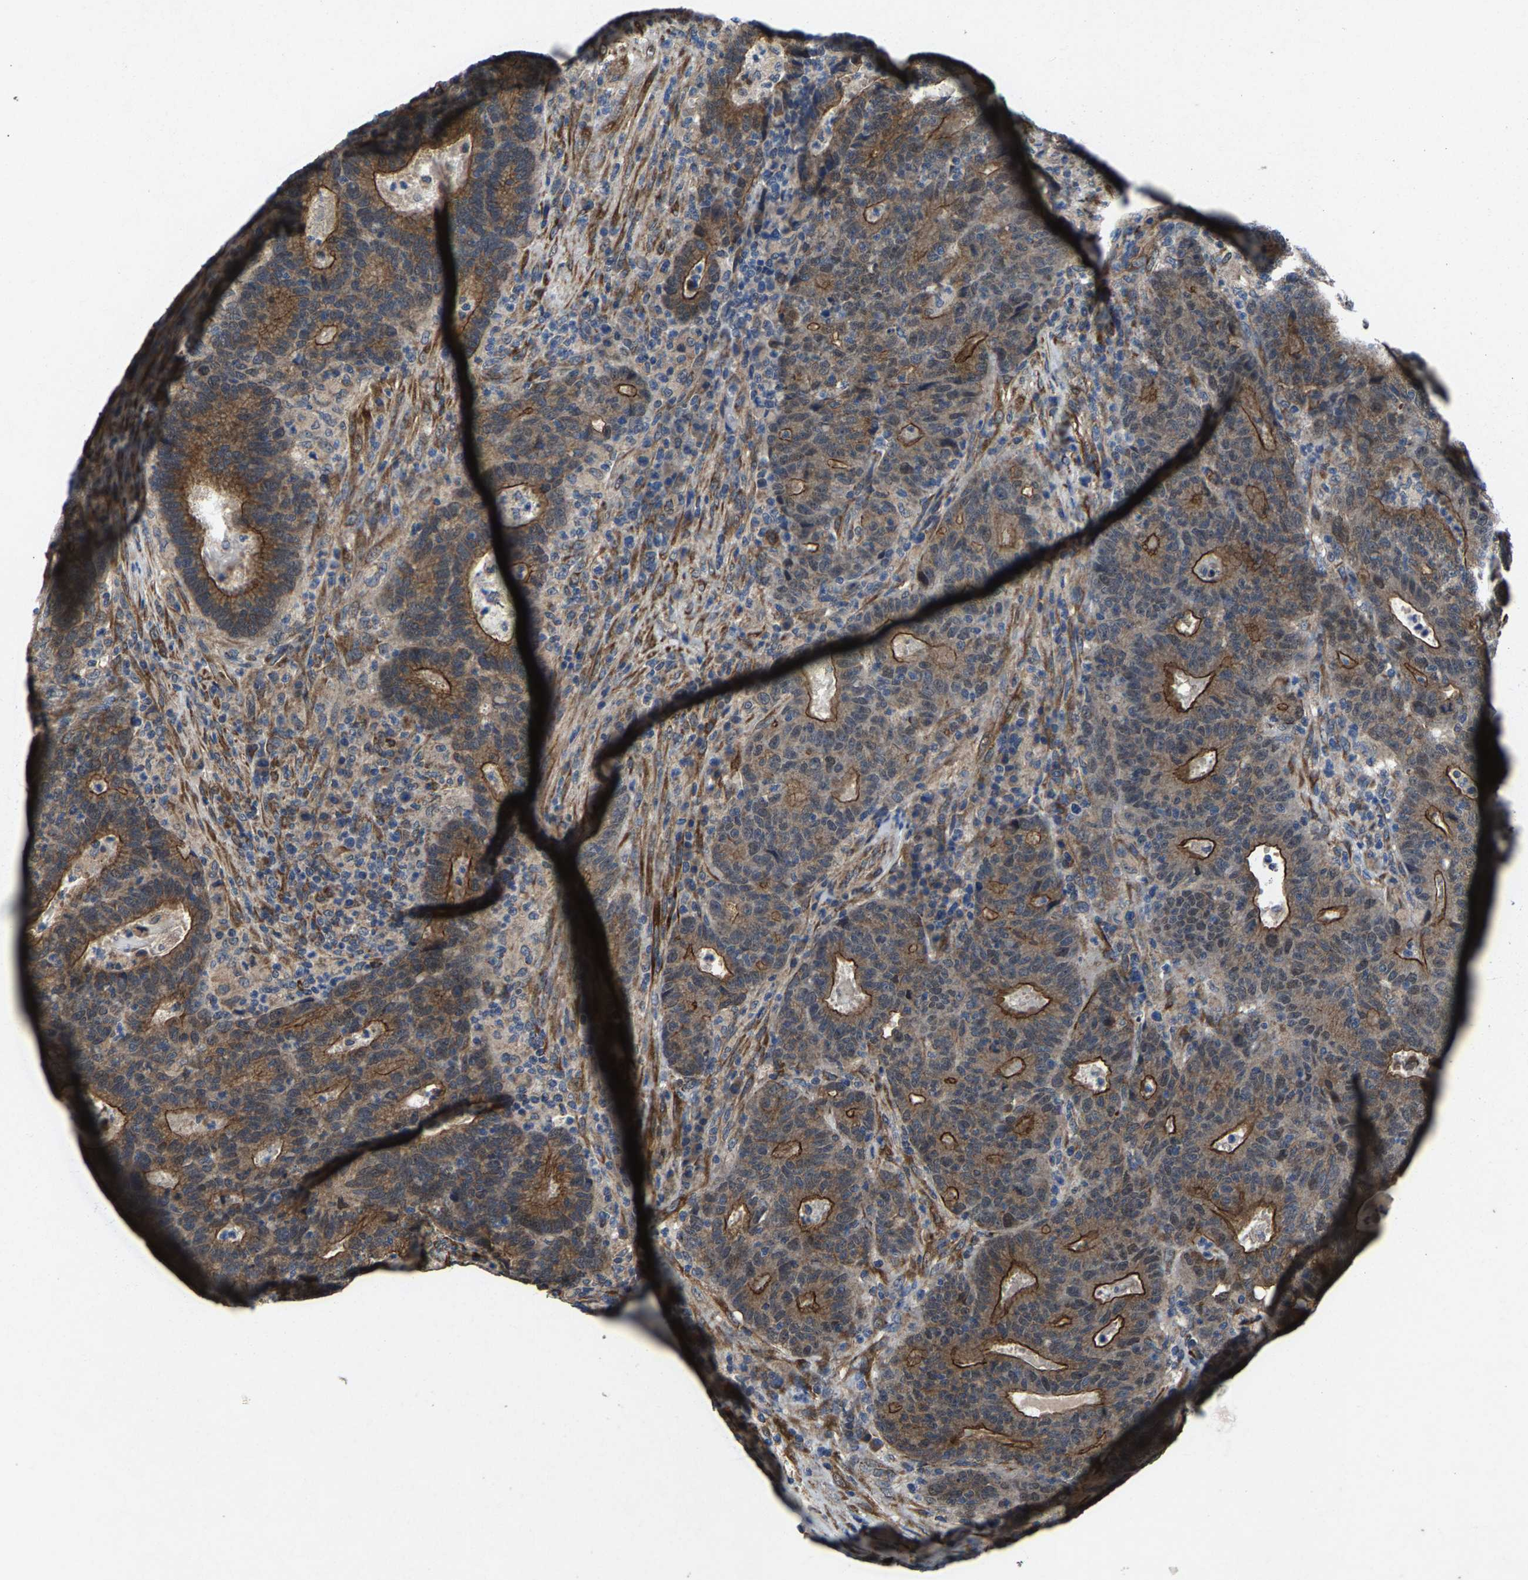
{"staining": {"intensity": "moderate", "quantity": ">75%", "location": "cytoplasmic/membranous"}, "tissue": "colorectal cancer", "cell_type": "Tumor cells", "image_type": "cancer", "snomed": [{"axis": "morphology", "description": "Adenocarcinoma, NOS"}, {"axis": "topography", "description": "Colon"}], "caption": "There is medium levels of moderate cytoplasmic/membranous staining in tumor cells of colorectal adenocarcinoma, as demonstrated by immunohistochemical staining (brown color).", "gene": "PDP1", "patient": {"sex": "female", "age": 75}}